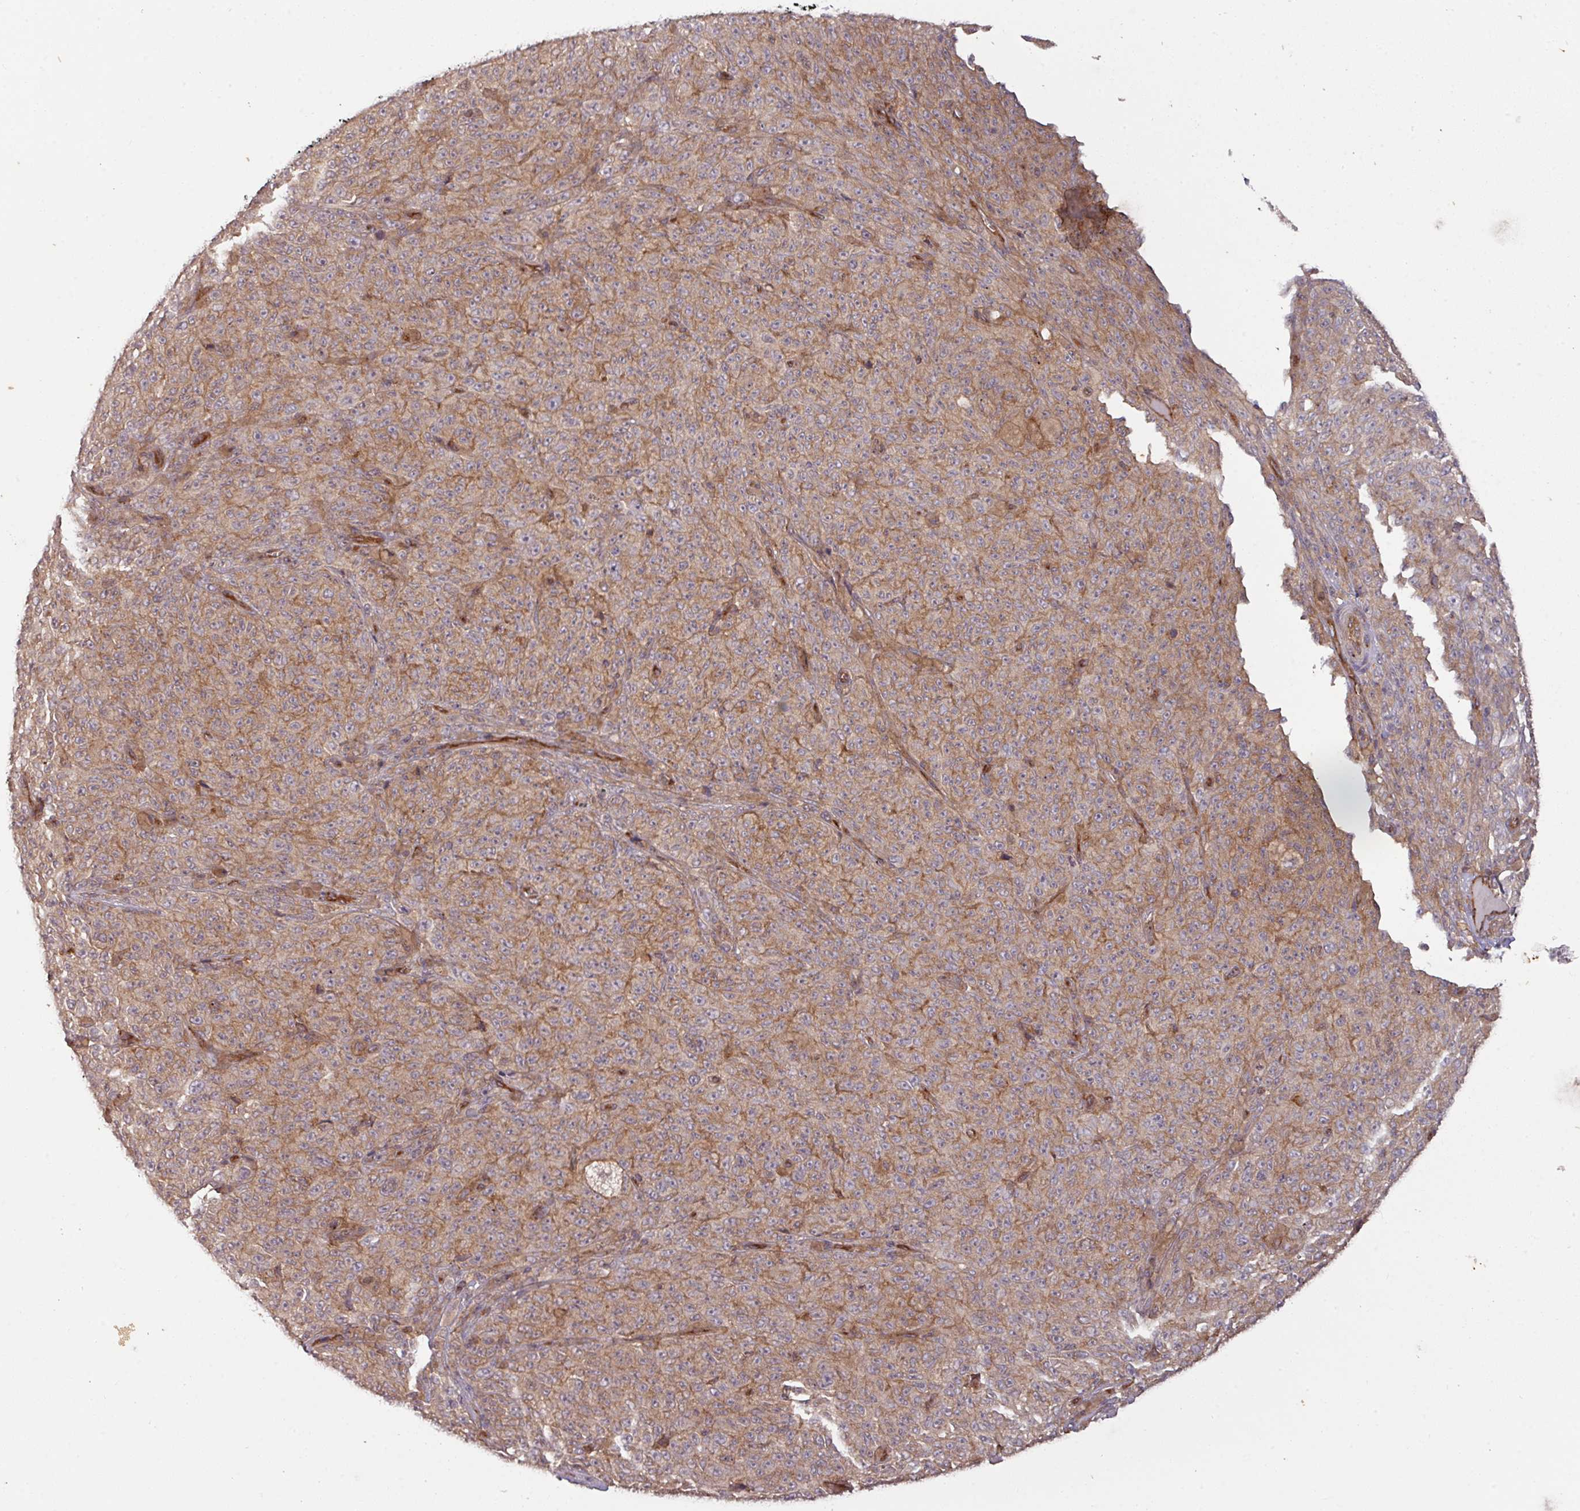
{"staining": {"intensity": "moderate", "quantity": ">75%", "location": "cytoplasmic/membranous"}, "tissue": "melanoma", "cell_type": "Tumor cells", "image_type": "cancer", "snomed": [{"axis": "morphology", "description": "Malignant melanoma, NOS"}, {"axis": "topography", "description": "Skin"}], "caption": "Protein analysis of malignant melanoma tissue exhibits moderate cytoplasmic/membranous expression in approximately >75% of tumor cells. Using DAB (3,3'-diaminobenzidine) (brown) and hematoxylin (blue) stains, captured at high magnification using brightfield microscopy.", "gene": "CYFIP2", "patient": {"sex": "female", "age": 82}}